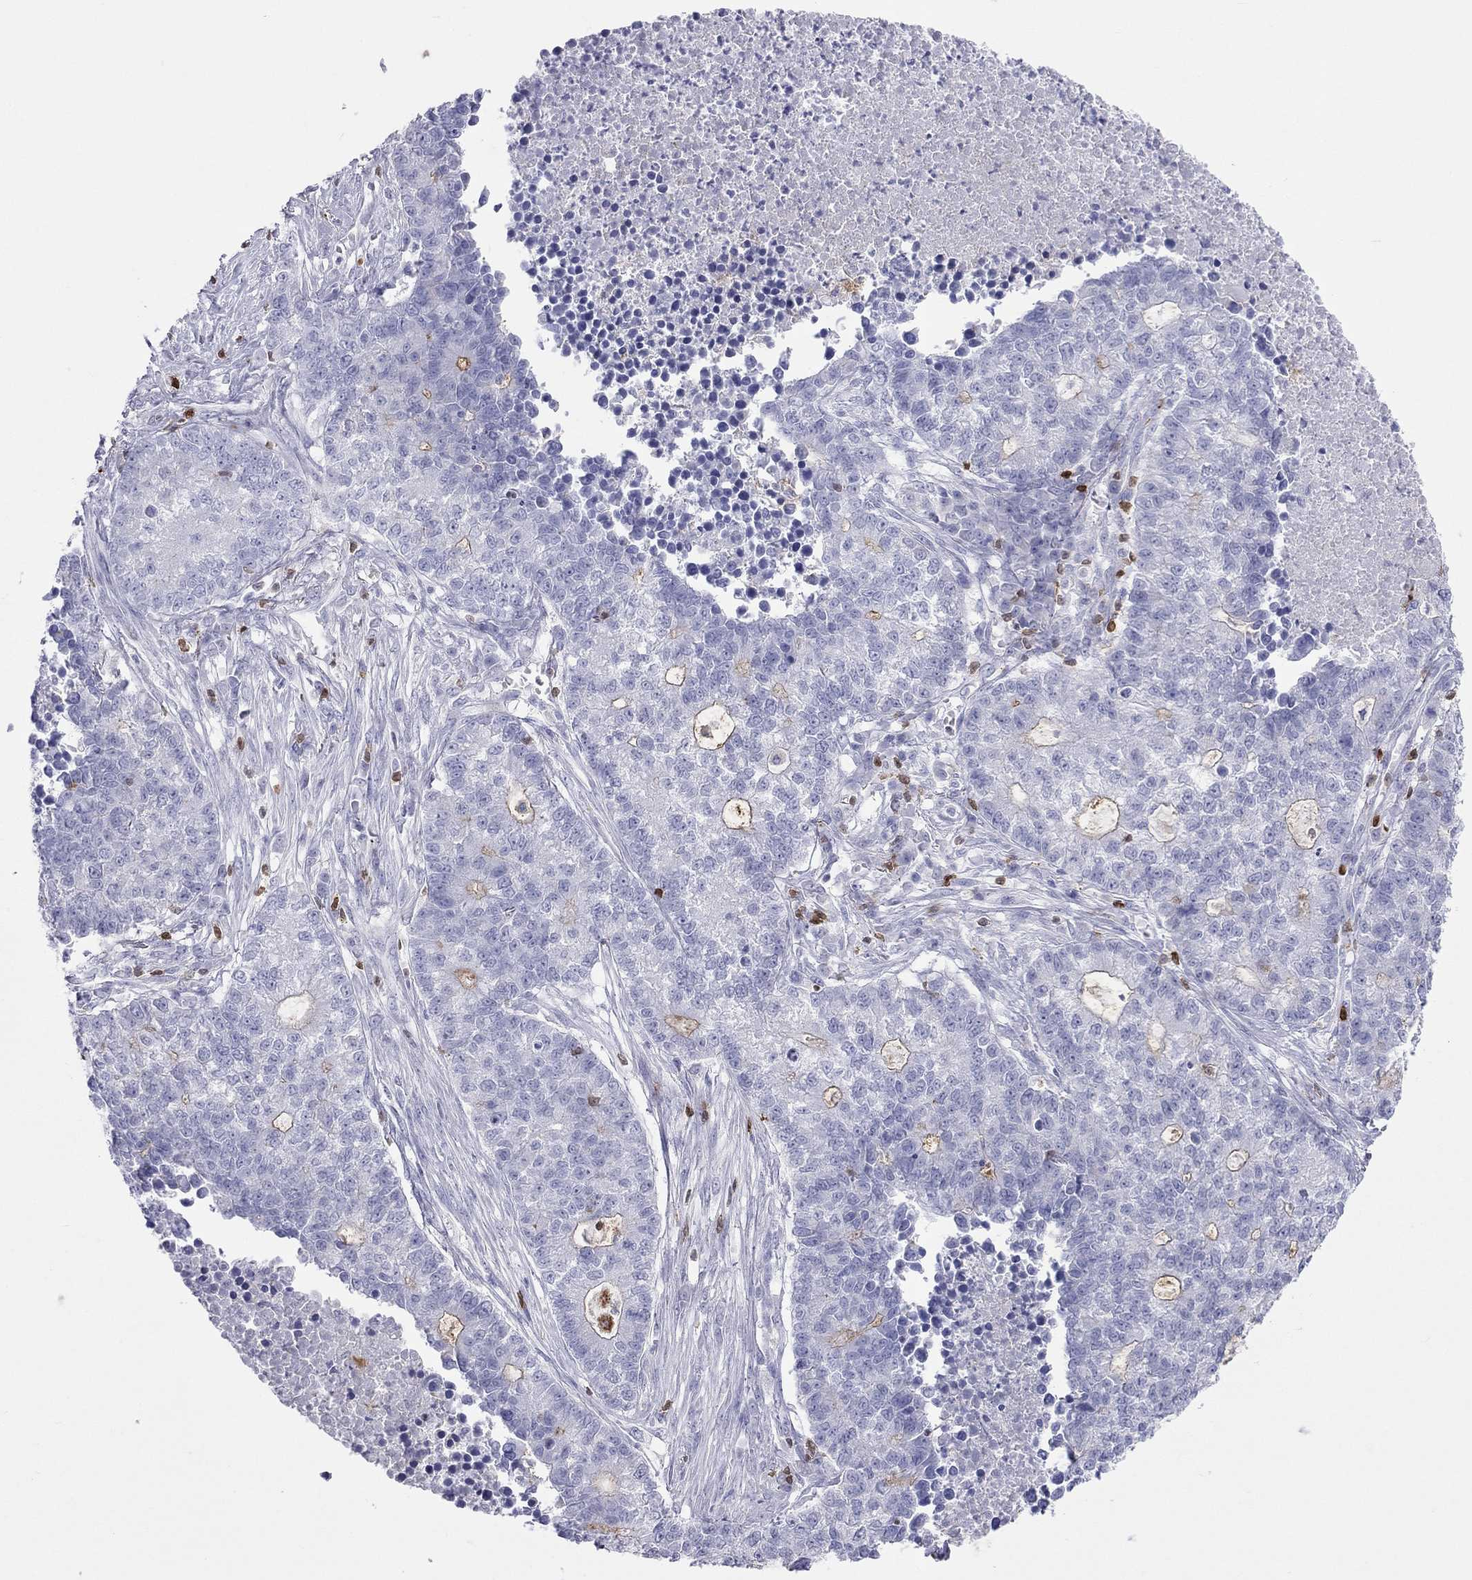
{"staining": {"intensity": "negative", "quantity": "none", "location": "none"}, "tissue": "lung cancer", "cell_type": "Tumor cells", "image_type": "cancer", "snomed": [{"axis": "morphology", "description": "Adenocarcinoma, NOS"}, {"axis": "topography", "description": "Lung"}], "caption": "Tumor cells show no significant protein positivity in lung adenocarcinoma. Brightfield microscopy of IHC stained with DAB (3,3'-diaminobenzidine) (brown) and hematoxylin (blue), captured at high magnification.", "gene": "SH2D2A", "patient": {"sex": "male", "age": 57}}